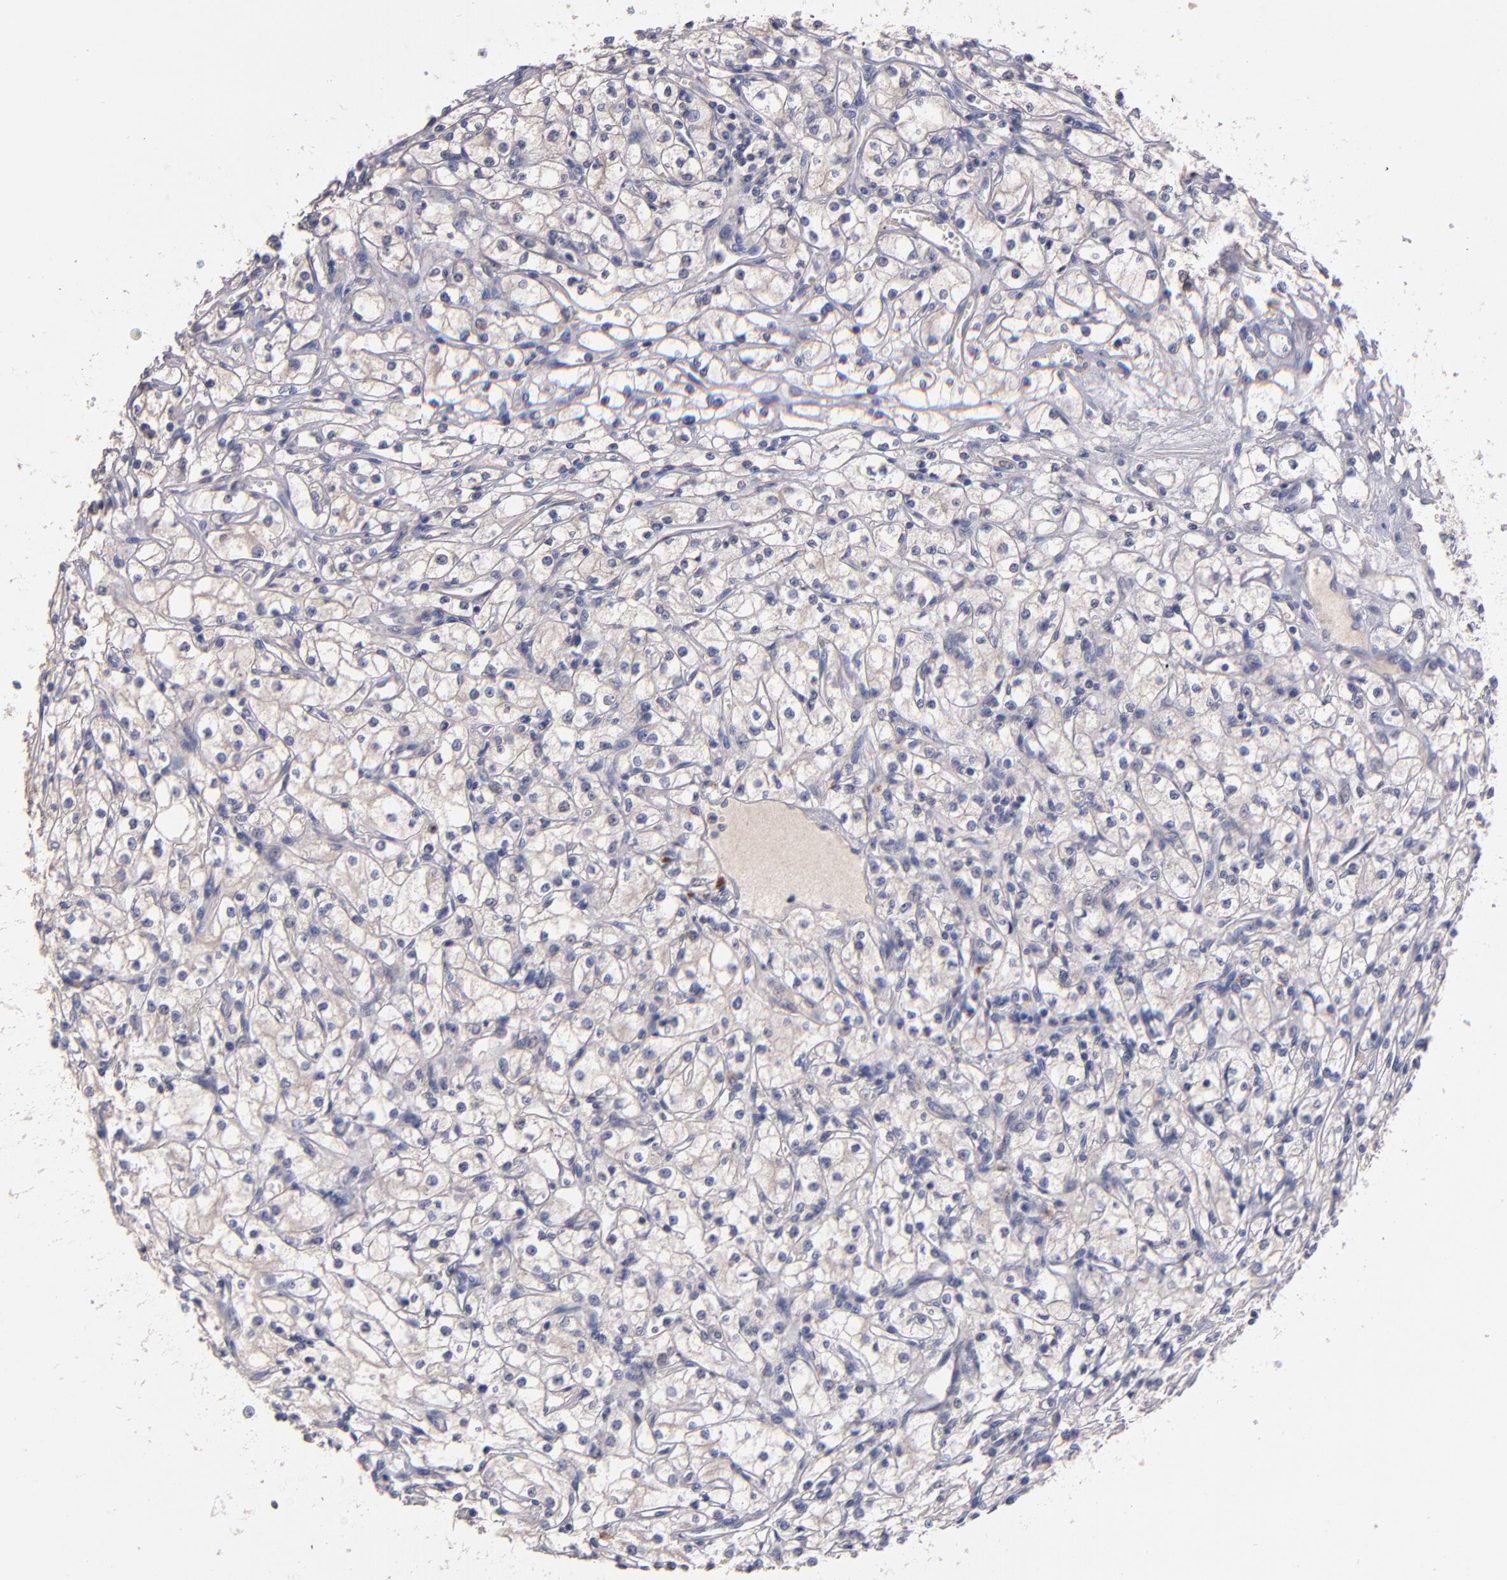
{"staining": {"intensity": "negative", "quantity": "none", "location": "none"}, "tissue": "renal cancer", "cell_type": "Tumor cells", "image_type": "cancer", "snomed": [{"axis": "morphology", "description": "Adenocarcinoma, NOS"}, {"axis": "topography", "description": "Kidney"}], "caption": "Tumor cells are negative for protein expression in human renal cancer (adenocarcinoma). The staining is performed using DAB brown chromogen with nuclei counter-stained in using hematoxylin.", "gene": "MAGEE1", "patient": {"sex": "male", "age": 61}}